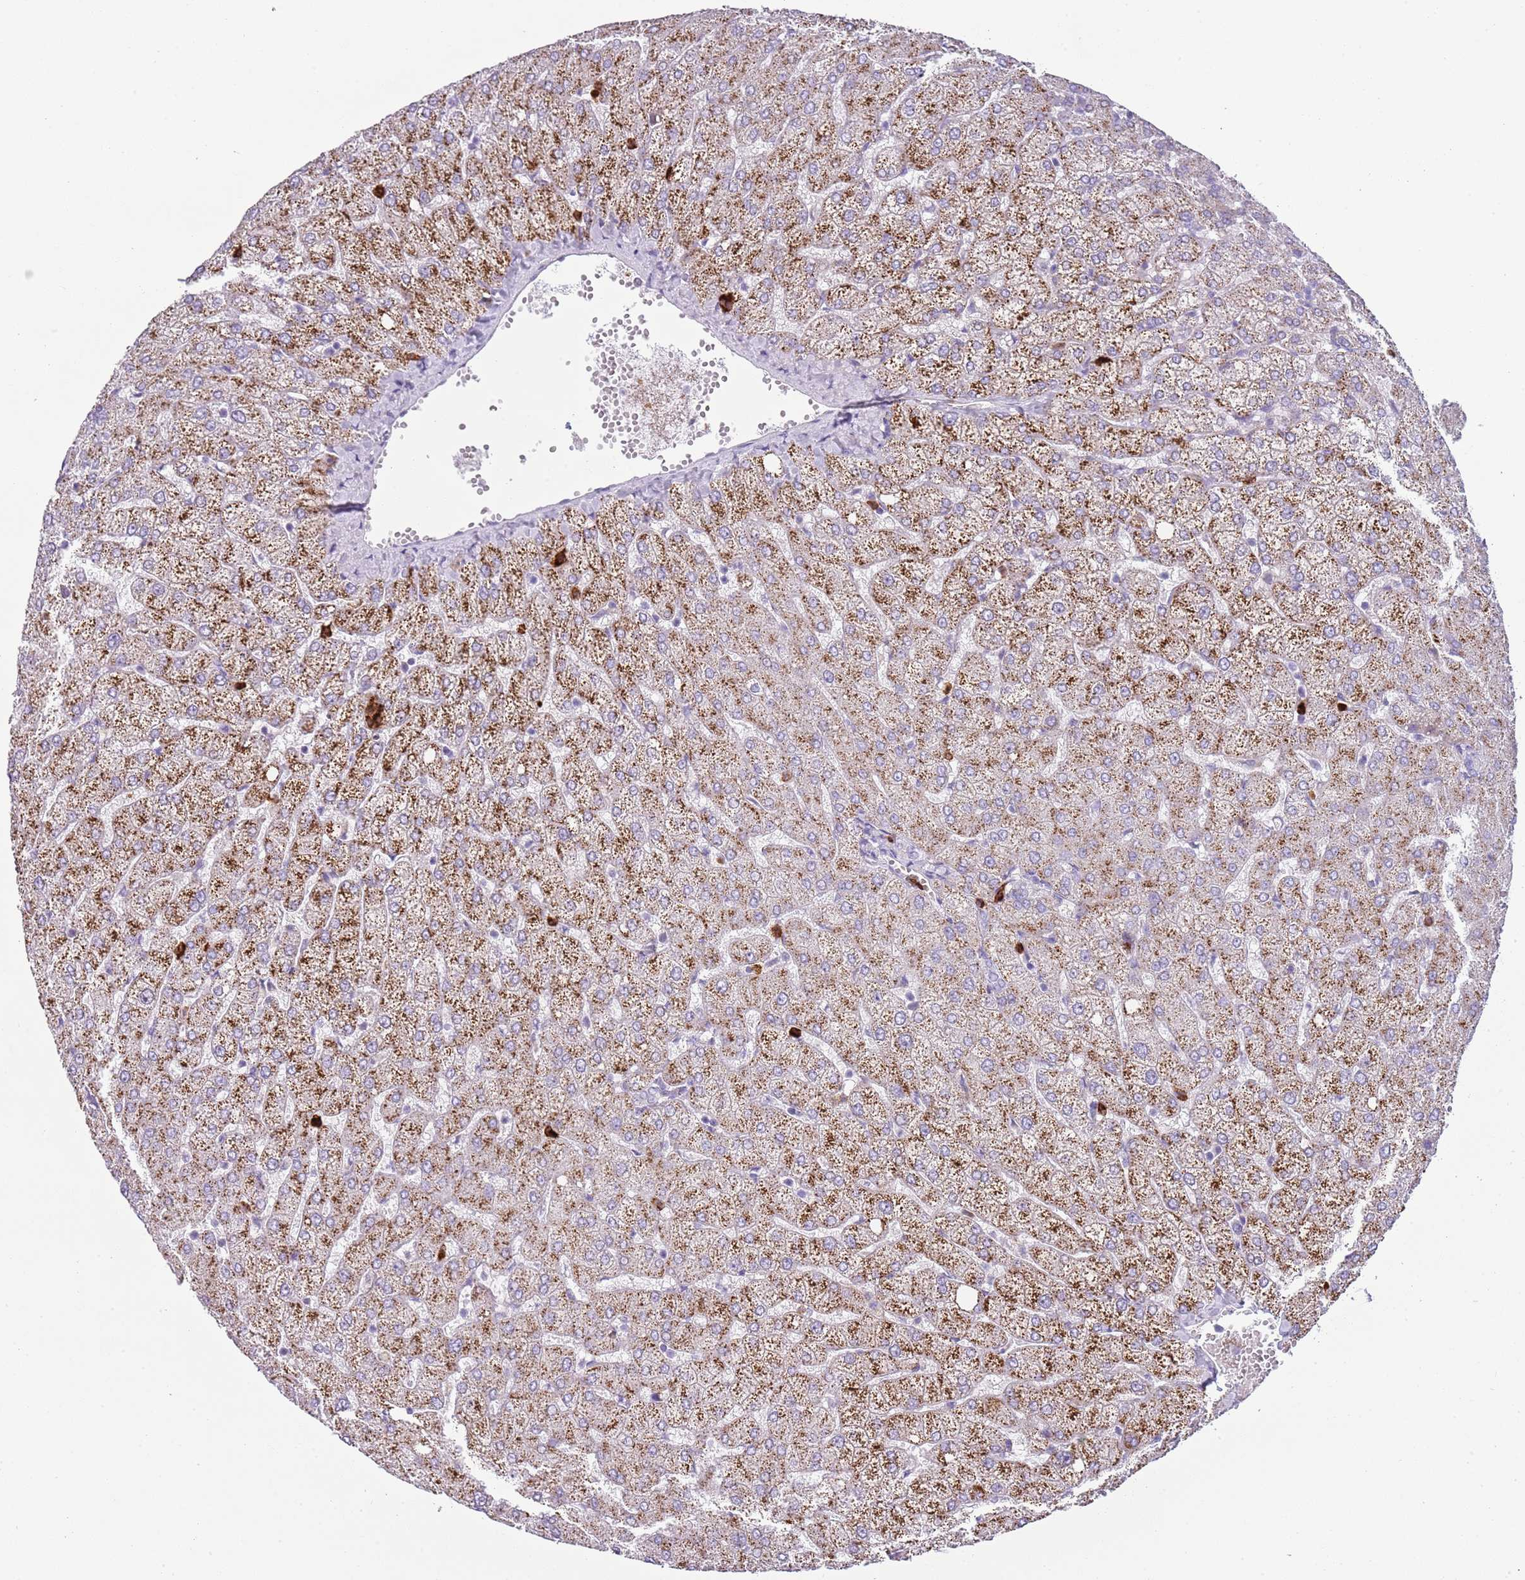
{"staining": {"intensity": "negative", "quantity": "none", "location": "none"}, "tissue": "liver", "cell_type": "Cholangiocytes", "image_type": "normal", "snomed": [{"axis": "morphology", "description": "Normal tissue, NOS"}, {"axis": "topography", "description": "Liver"}], "caption": "Immunohistochemistry (IHC) micrograph of unremarkable liver: liver stained with DAB demonstrates no significant protein expression in cholangiocytes. Brightfield microscopy of IHC stained with DAB (3,3'-diaminobenzidine) (brown) and hematoxylin (blue), captured at high magnification.", "gene": "CD177", "patient": {"sex": "female", "age": 54}}